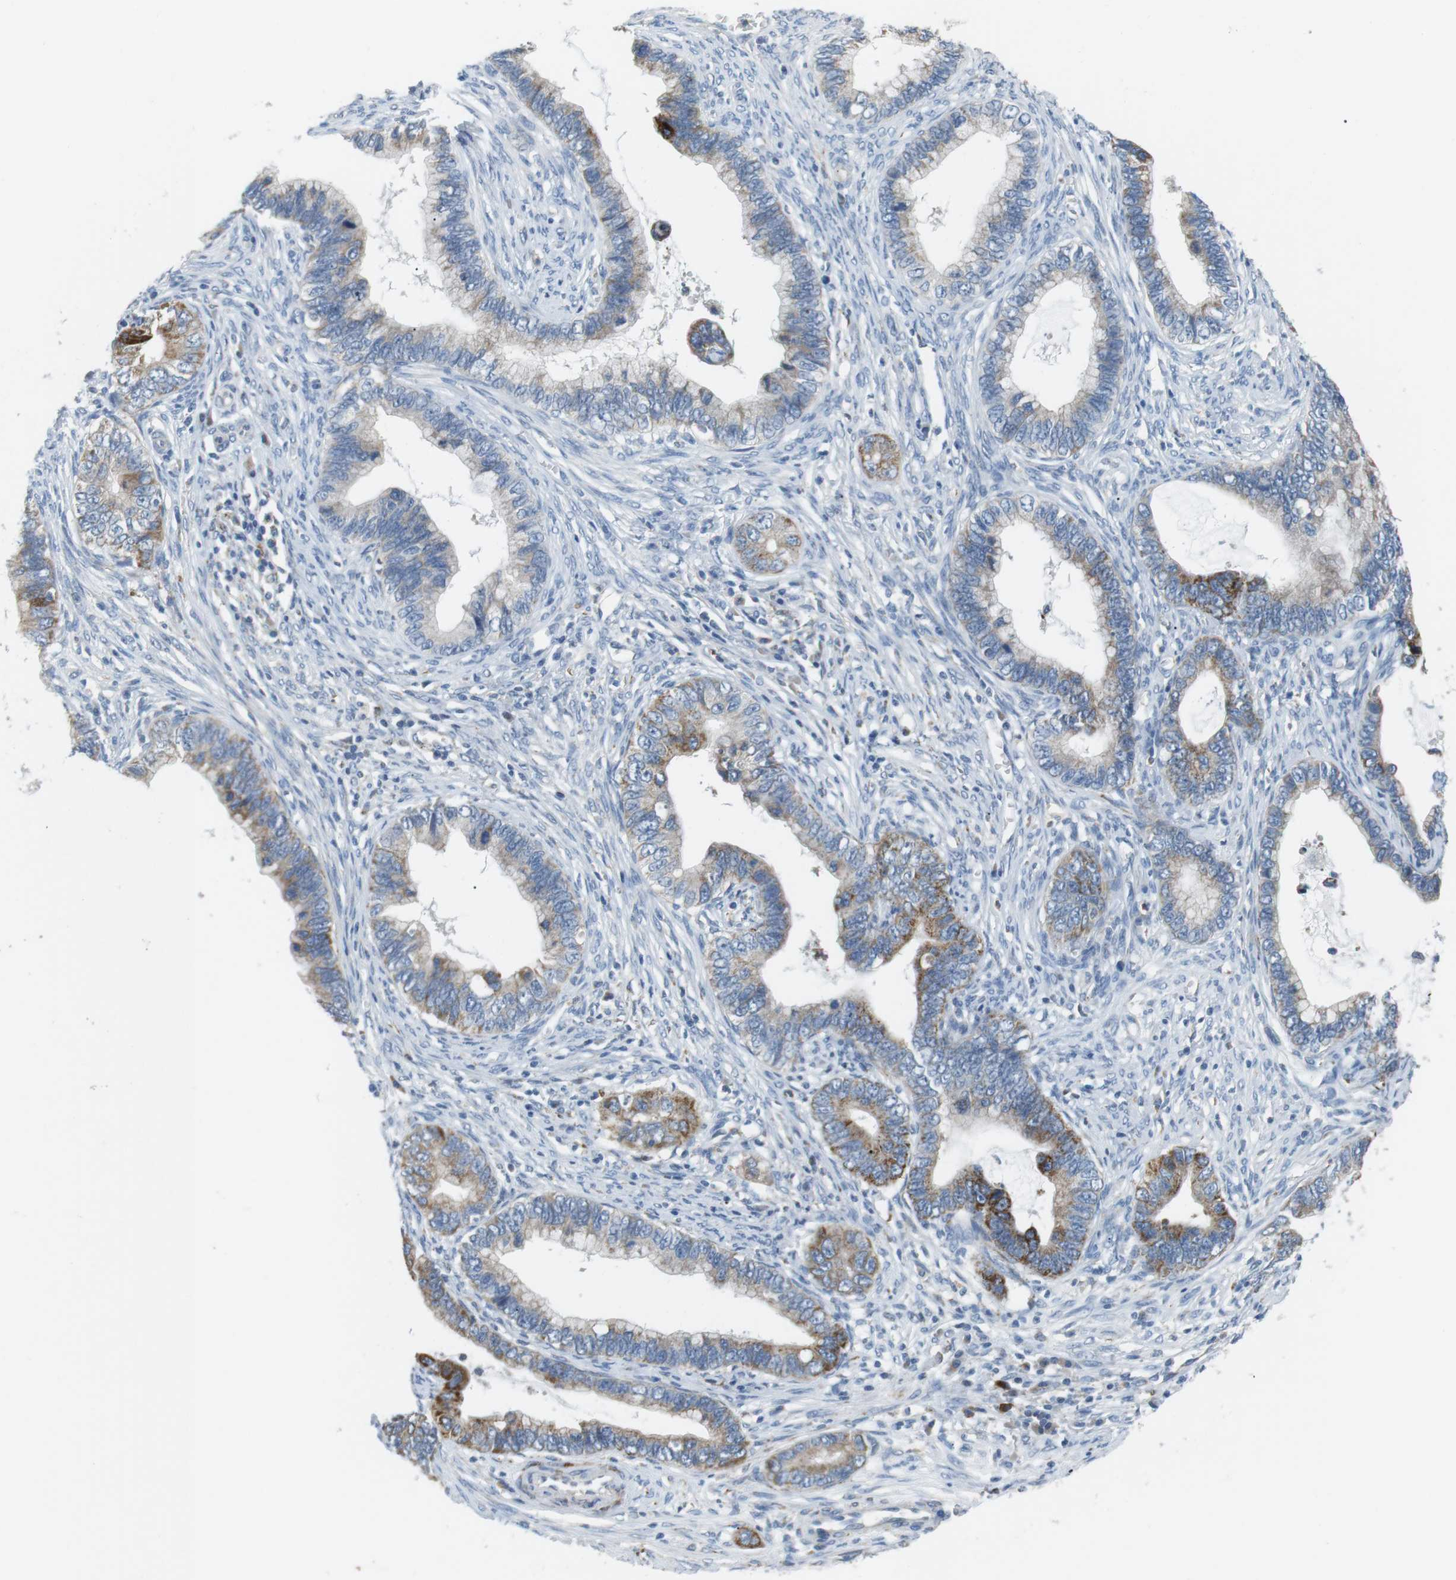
{"staining": {"intensity": "moderate", "quantity": "25%-75%", "location": "cytoplasmic/membranous"}, "tissue": "cervical cancer", "cell_type": "Tumor cells", "image_type": "cancer", "snomed": [{"axis": "morphology", "description": "Adenocarcinoma, NOS"}, {"axis": "topography", "description": "Cervix"}], "caption": "Adenocarcinoma (cervical) stained for a protein (brown) reveals moderate cytoplasmic/membranous positive expression in approximately 25%-75% of tumor cells.", "gene": "CD300E", "patient": {"sex": "female", "age": 44}}